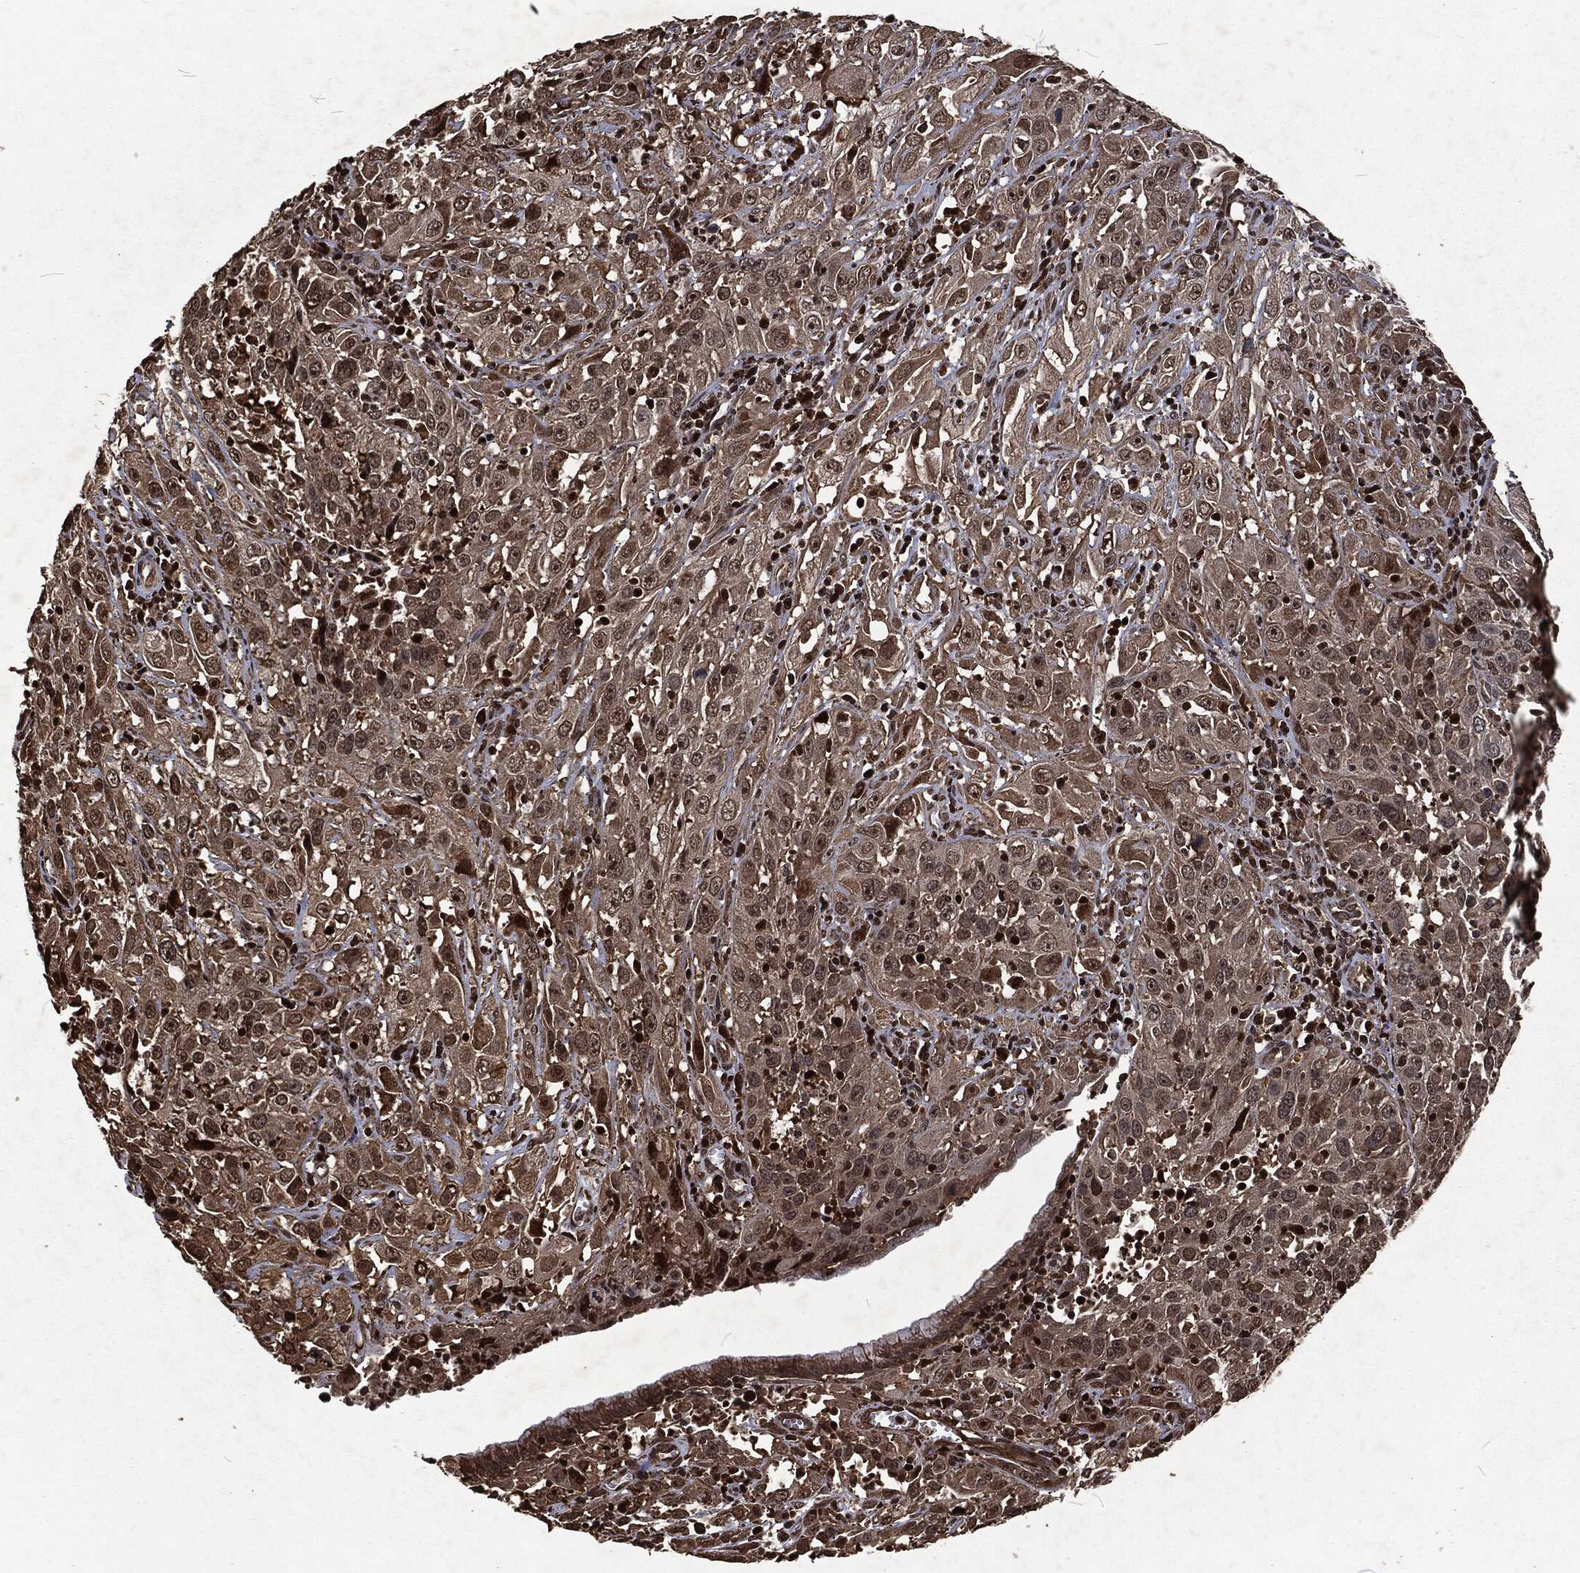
{"staining": {"intensity": "moderate", "quantity": "25%-75%", "location": "cytoplasmic/membranous"}, "tissue": "cervical cancer", "cell_type": "Tumor cells", "image_type": "cancer", "snomed": [{"axis": "morphology", "description": "Squamous cell carcinoma, NOS"}, {"axis": "topography", "description": "Cervix"}], "caption": "DAB immunohistochemical staining of human cervical cancer reveals moderate cytoplasmic/membranous protein positivity in approximately 25%-75% of tumor cells.", "gene": "SNAI1", "patient": {"sex": "female", "age": 32}}